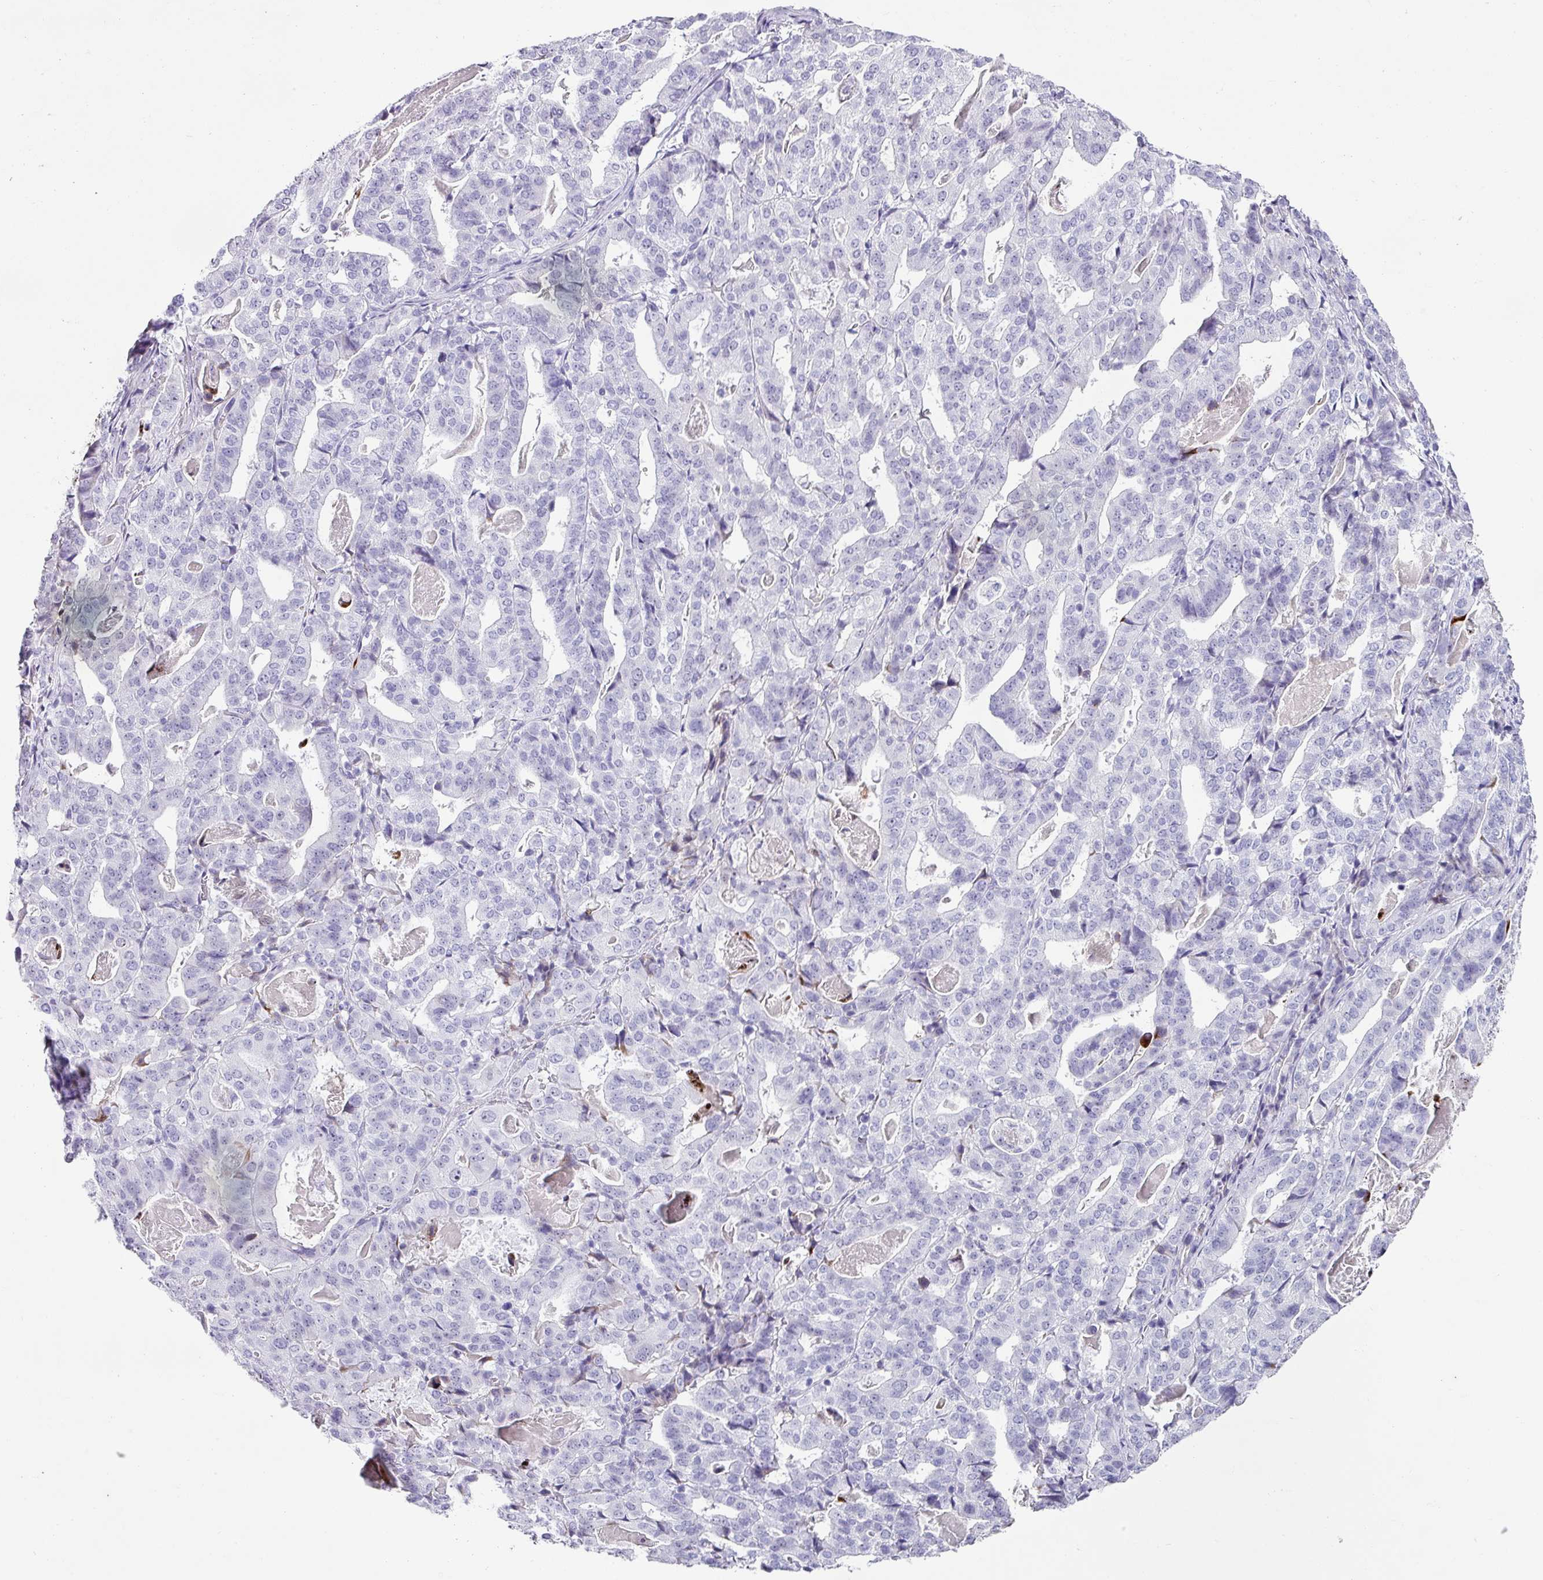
{"staining": {"intensity": "negative", "quantity": "none", "location": "none"}, "tissue": "stomach cancer", "cell_type": "Tumor cells", "image_type": "cancer", "snomed": [{"axis": "morphology", "description": "Adenocarcinoma, NOS"}, {"axis": "topography", "description": "Stomach"}], "caption": "This histopathology image is of stomach cancer stained with IHC to label a protein in brown with the nuclei are counter-stained blue. There is no expression in tumor cells.", "gene": "TRA2A", "patient": {"sex": "male", "age": 48}}